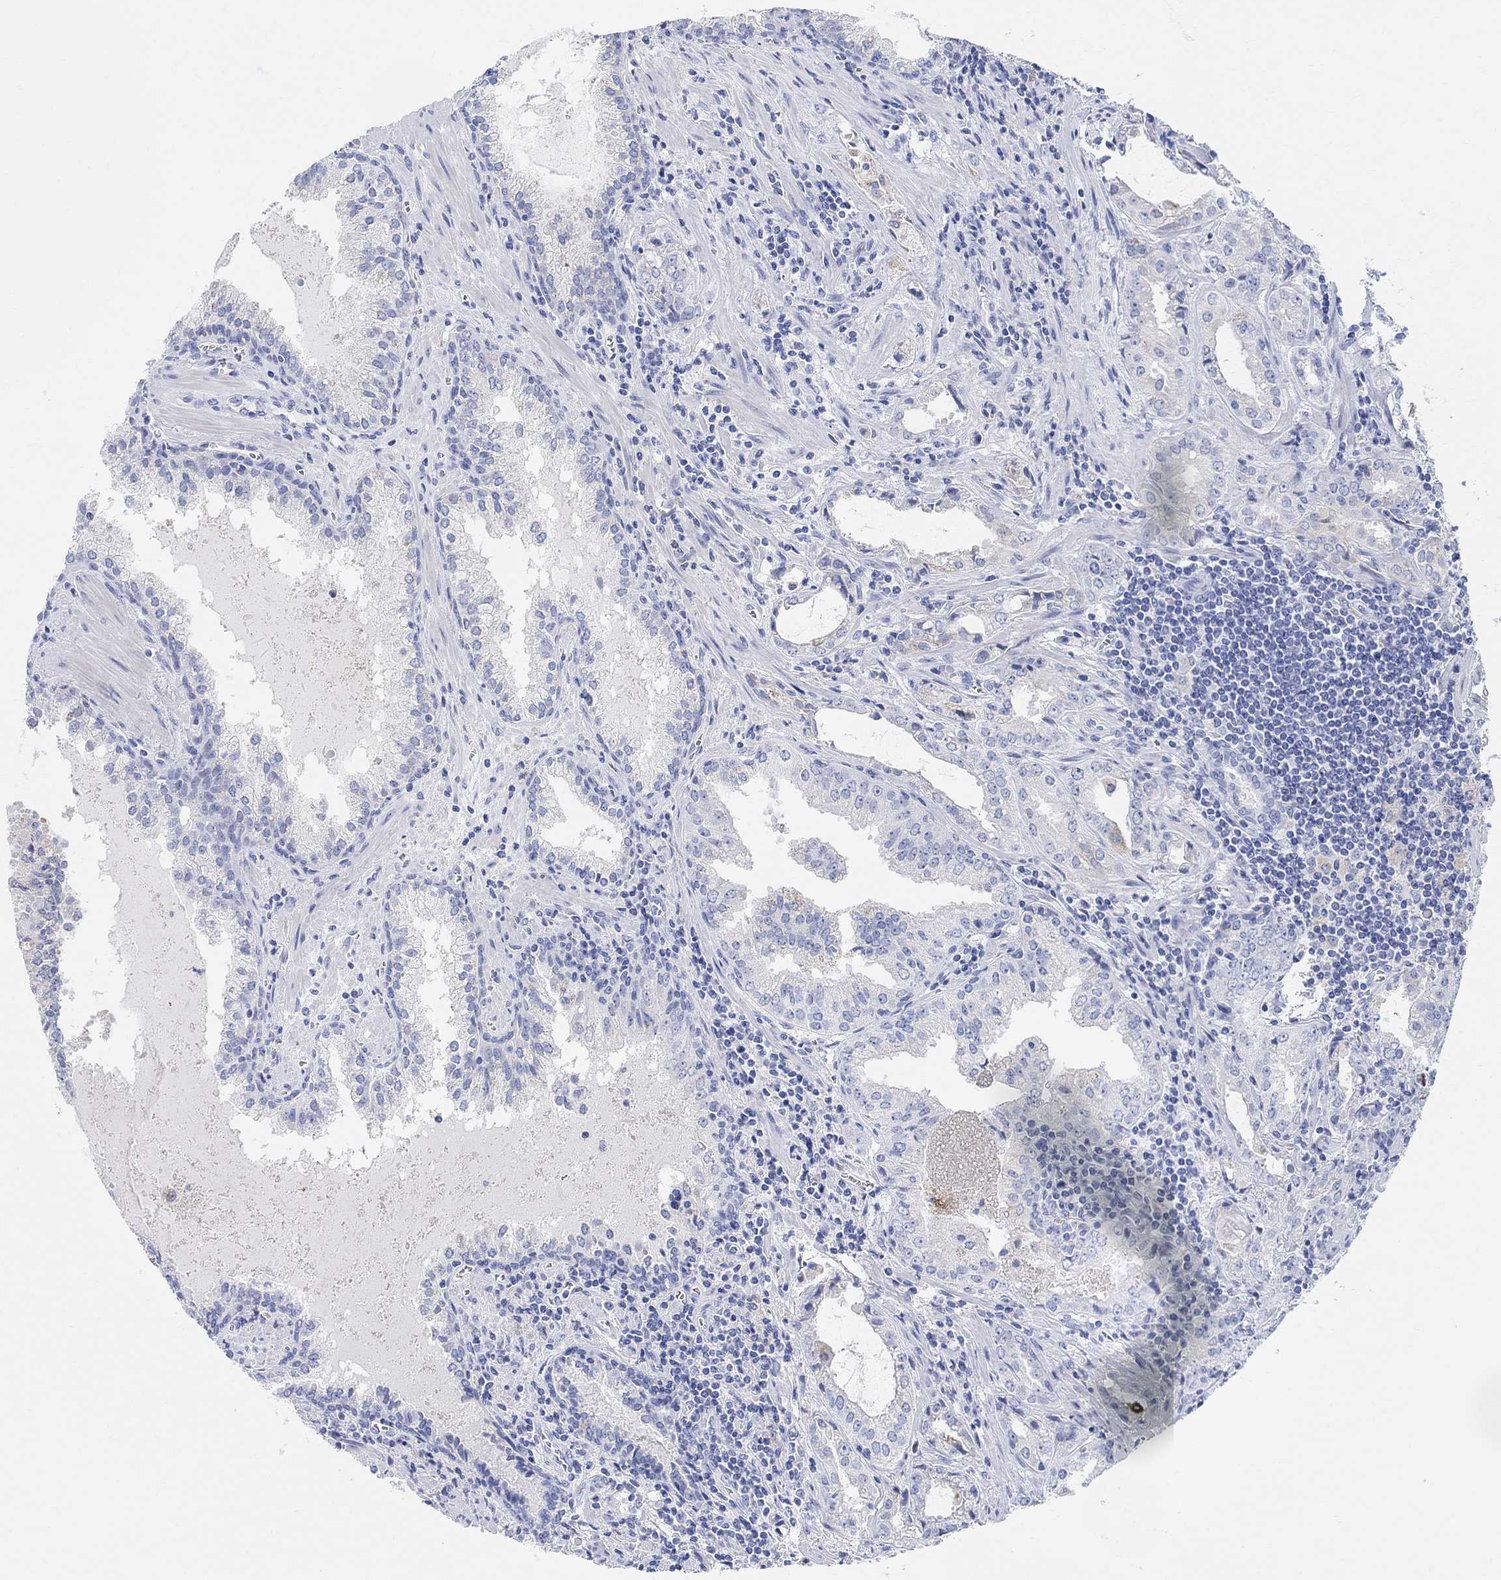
{"staining": {"intensity": "negative", "quantity": "none", "location": "none"}, "tissue": "prostate cancer", "cell_type": "Tumor cells", "image_type": "cancer", "snomed": [{"axis": "morphology", "description": "Adenocarcinoma, High grade"}, {"axis": "topography", "description": "Prostate"}], "caption": "Protein analysis of prostate cancer (high-grade adenocarcinoma) exhibits no significant staining in tumor cells.", "gene": "RETNLB", "patient": {"sex": "male", "age": 68}}